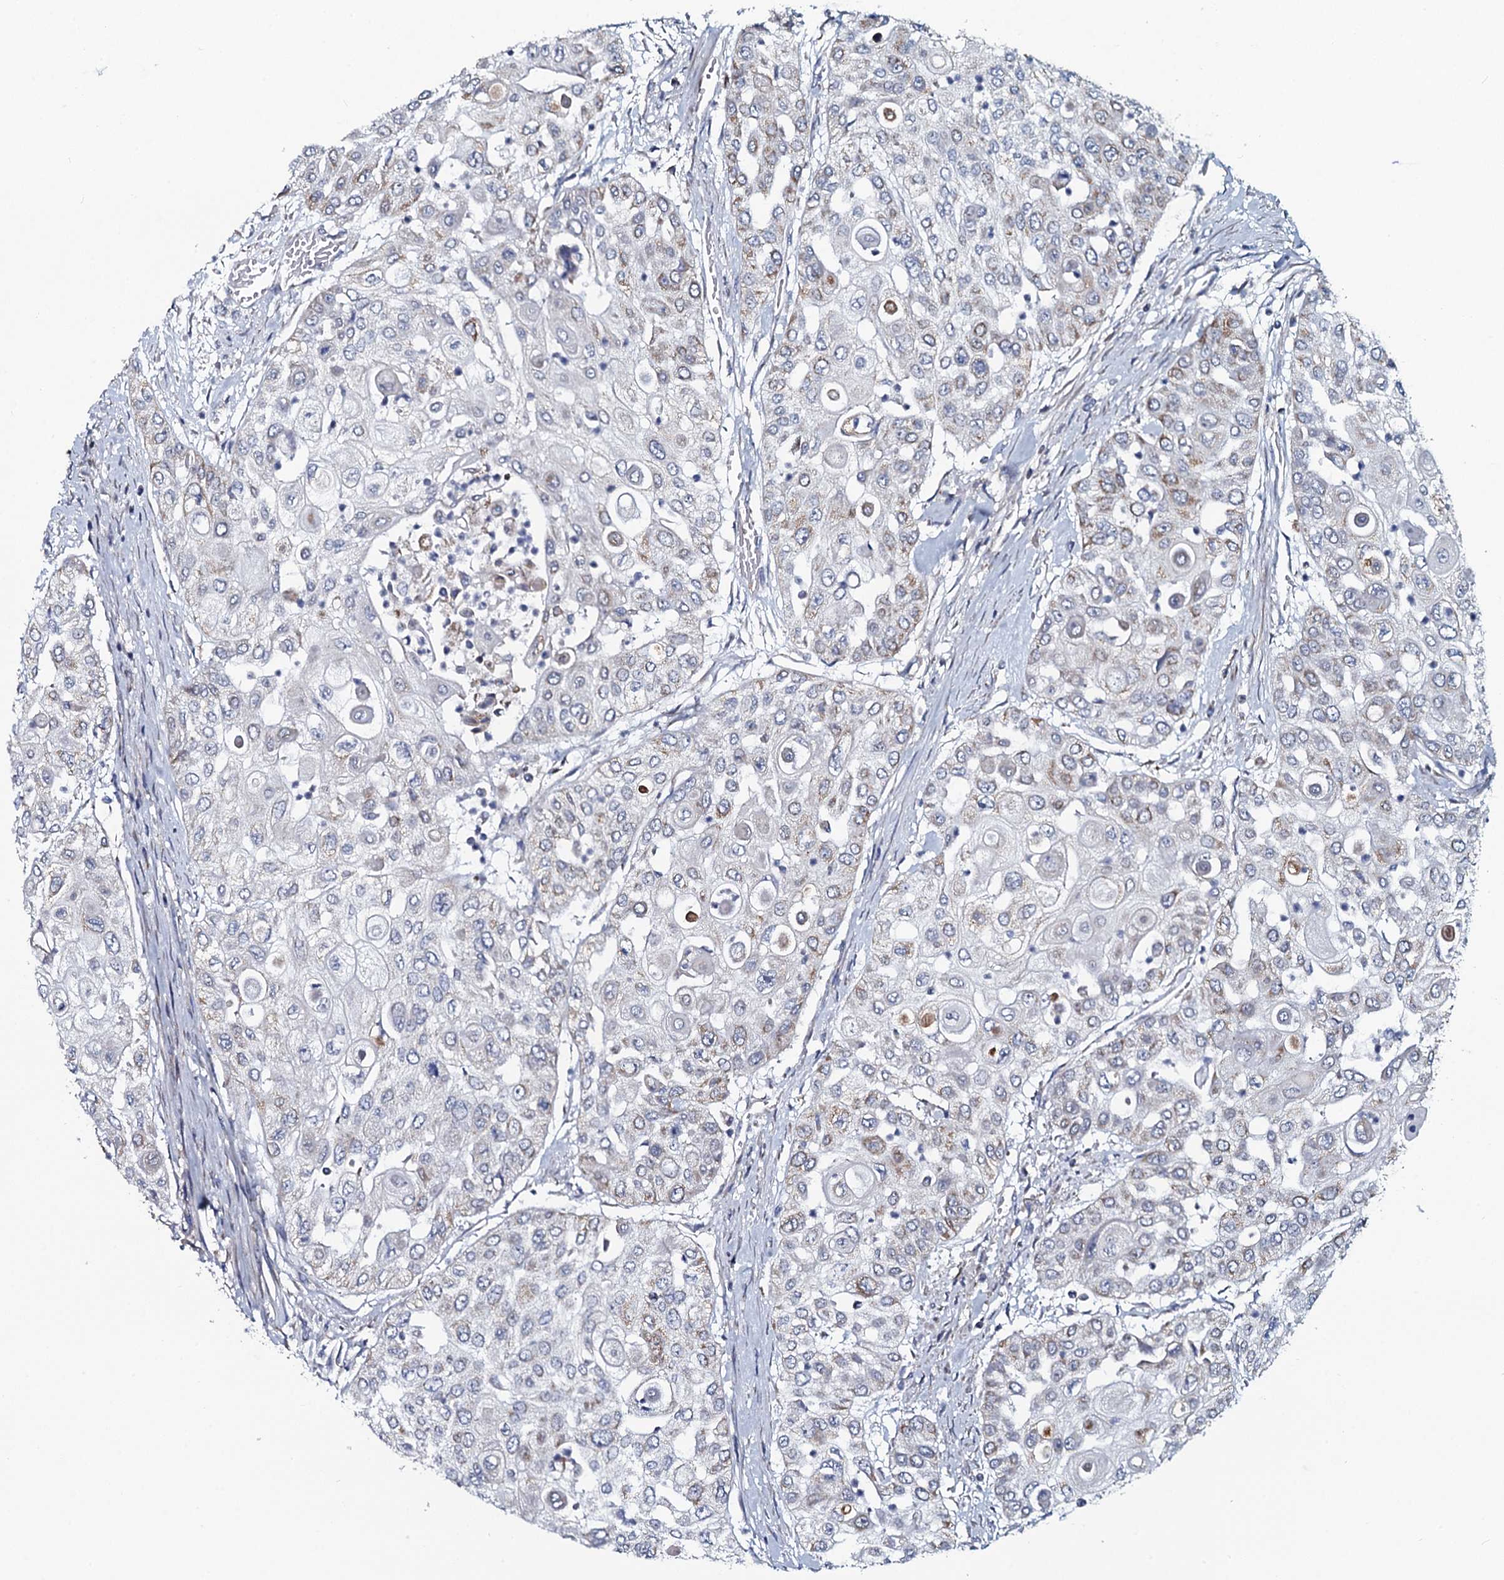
{"staining": {"intensity": "weak", "quantity": "<25%", "location": "cytoplasmic/membranous"}, "tissue": "urothelial cancer", "cell_type": "Tumor cells", "image_type": "cancer", "snomed": [{"axis": "morphology", "description": "Urothelial carcinoma, High grade"}, {"axis": "topography", "description": "Urinary bladder"}], "caption": "Immunohistochemistry (IHC) photomicrograph of neoplastic tissue: urothelial carcinoma (high-grade) stained with DAB (3,3'-diaminobenzidine) demonstrates no significant protein expression in tumor cells.", "gene": "KCTD4", "patient": {"sex": "female", "age": 79}}